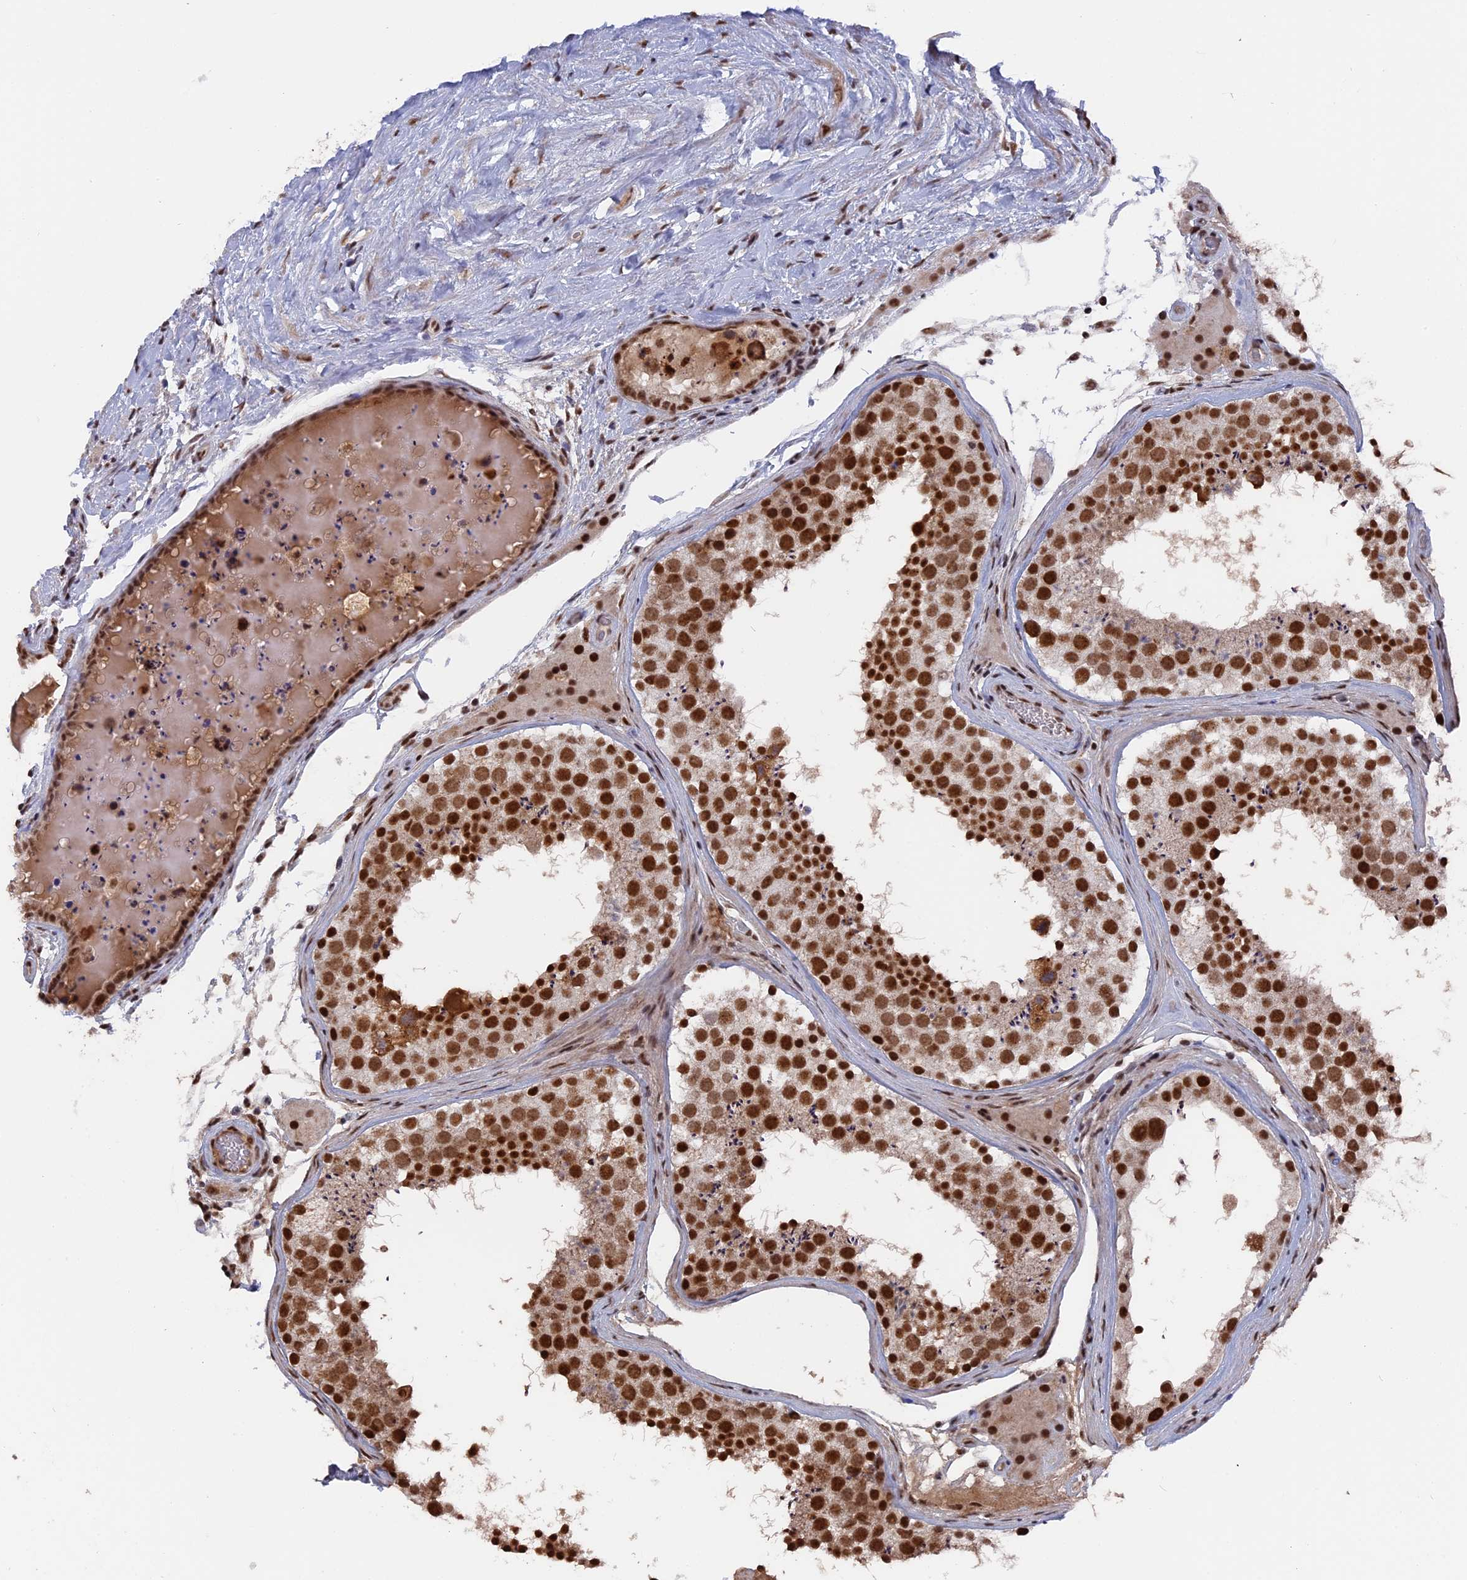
{"staining": {"intensity": "strong", "quantity": ">75%", "location": "nuclear"}, "tissue": "testis", "cell_type": "Cells in seminiferous ducts", "image_type": "normal", "snomed": [{"axis": "morphology", "description": "Normal tissue, NOS"}, {"axis": "topography", "description": "Testis"}], "caption": "Immunohistochemistry (IHC) image of unremarkable testis stained for a protein (brown), which exhibits high levels of strong nuclear positivity in approximately >75% of cells in seminiferous ducts.", "gene": "SF3A2", "patient": {"sex": "male", "age": 46}}